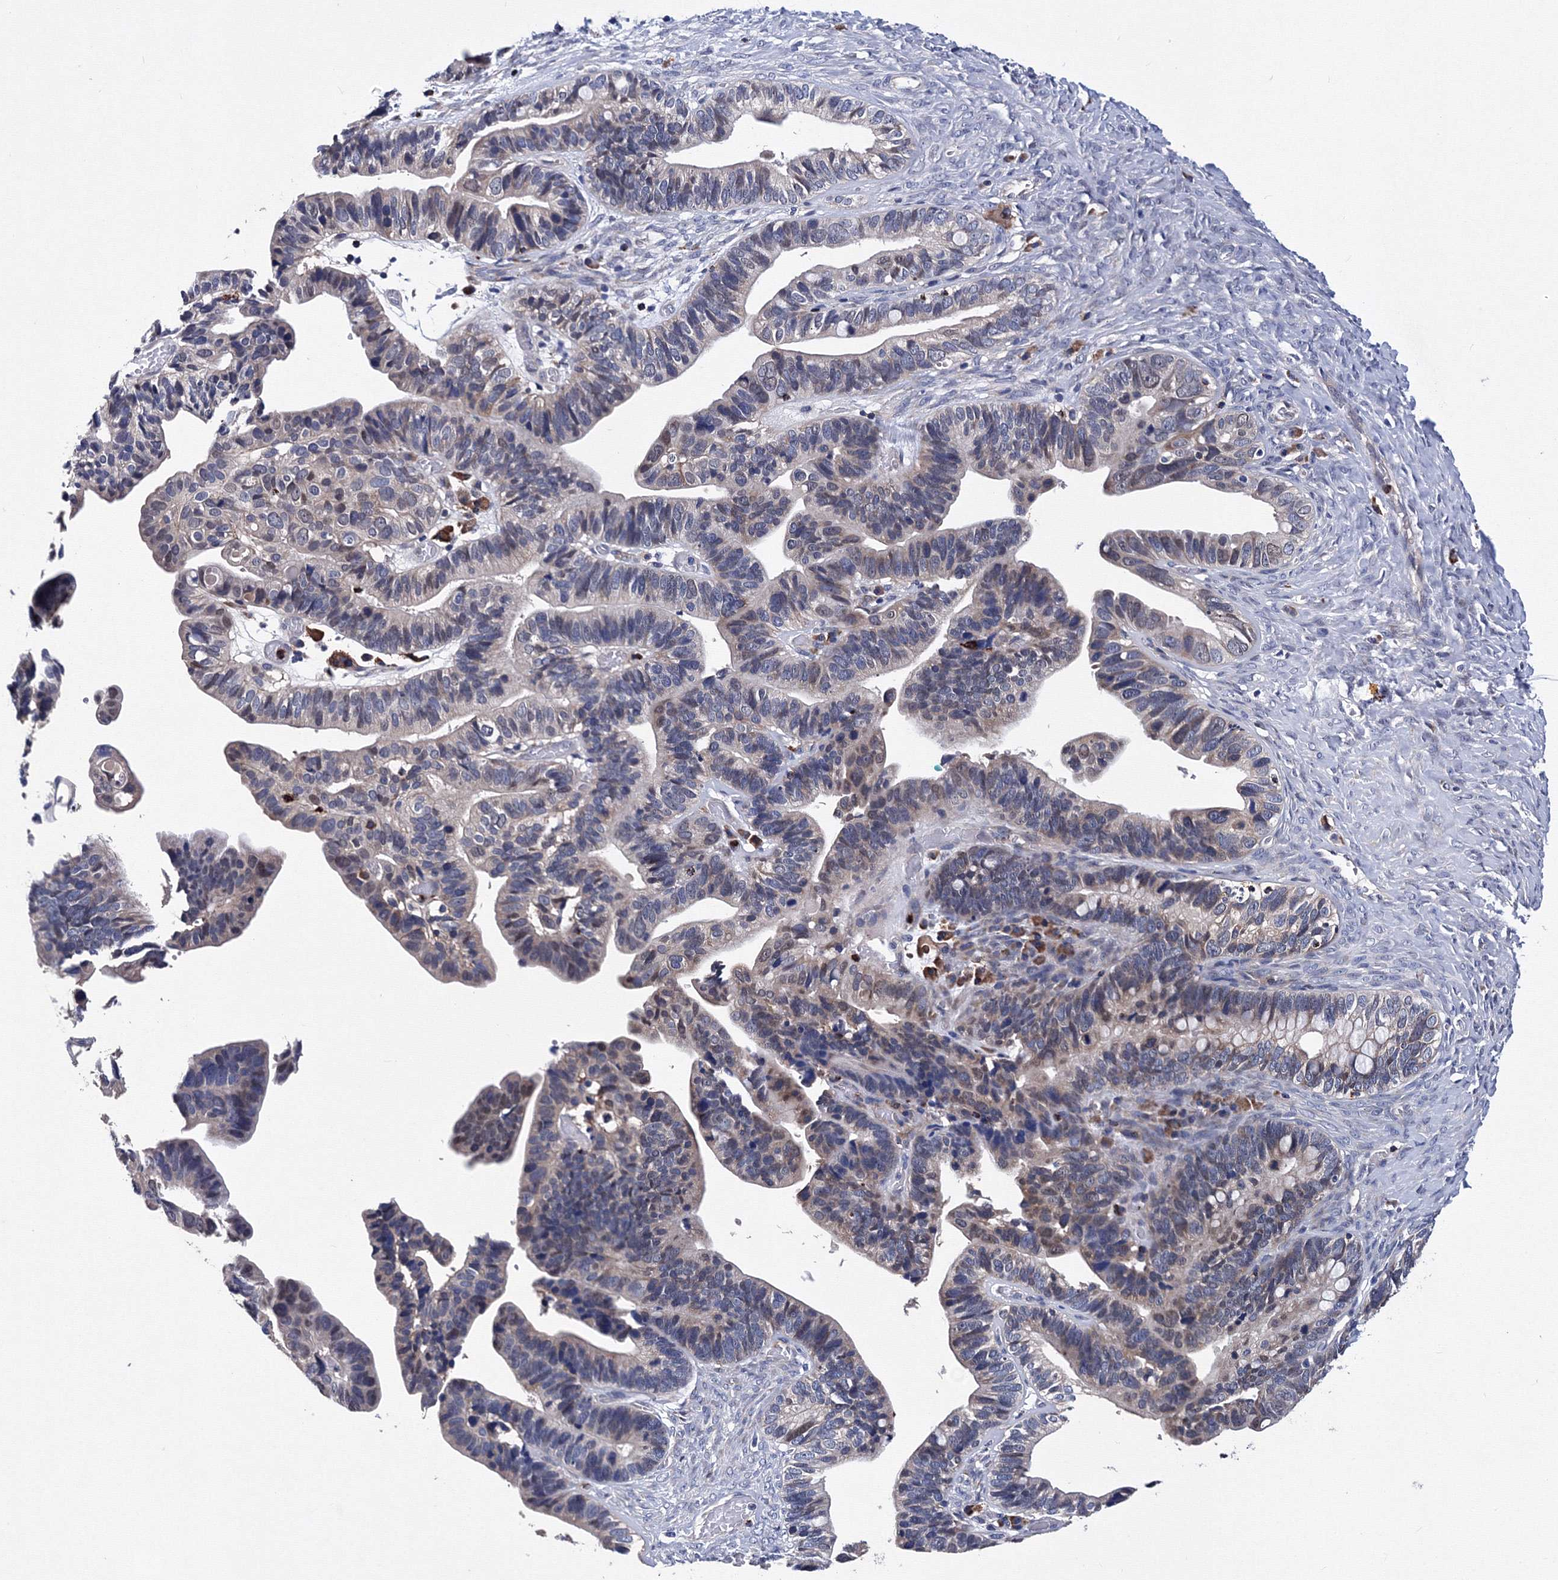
{"staining": {"intensity": "negative", "quantity": "none", "location": "none"}, "tissue": "ovarian cancer", "cell_type": "Tumor cells", "image_type": "cancer", "snomed": [{"axis": "morphology", "description": "Cystadenocarcinoma, serous, NOS"}, {"axis": "topography", "description": "Ovary"}], "caption": "Protein analysis of serous cystadenocarcinoma (ovarian) demonstrates no significant positivity in tumor cells.", "gene": "PHYKPL", "patient": {"sex": "female", "age": 56}}